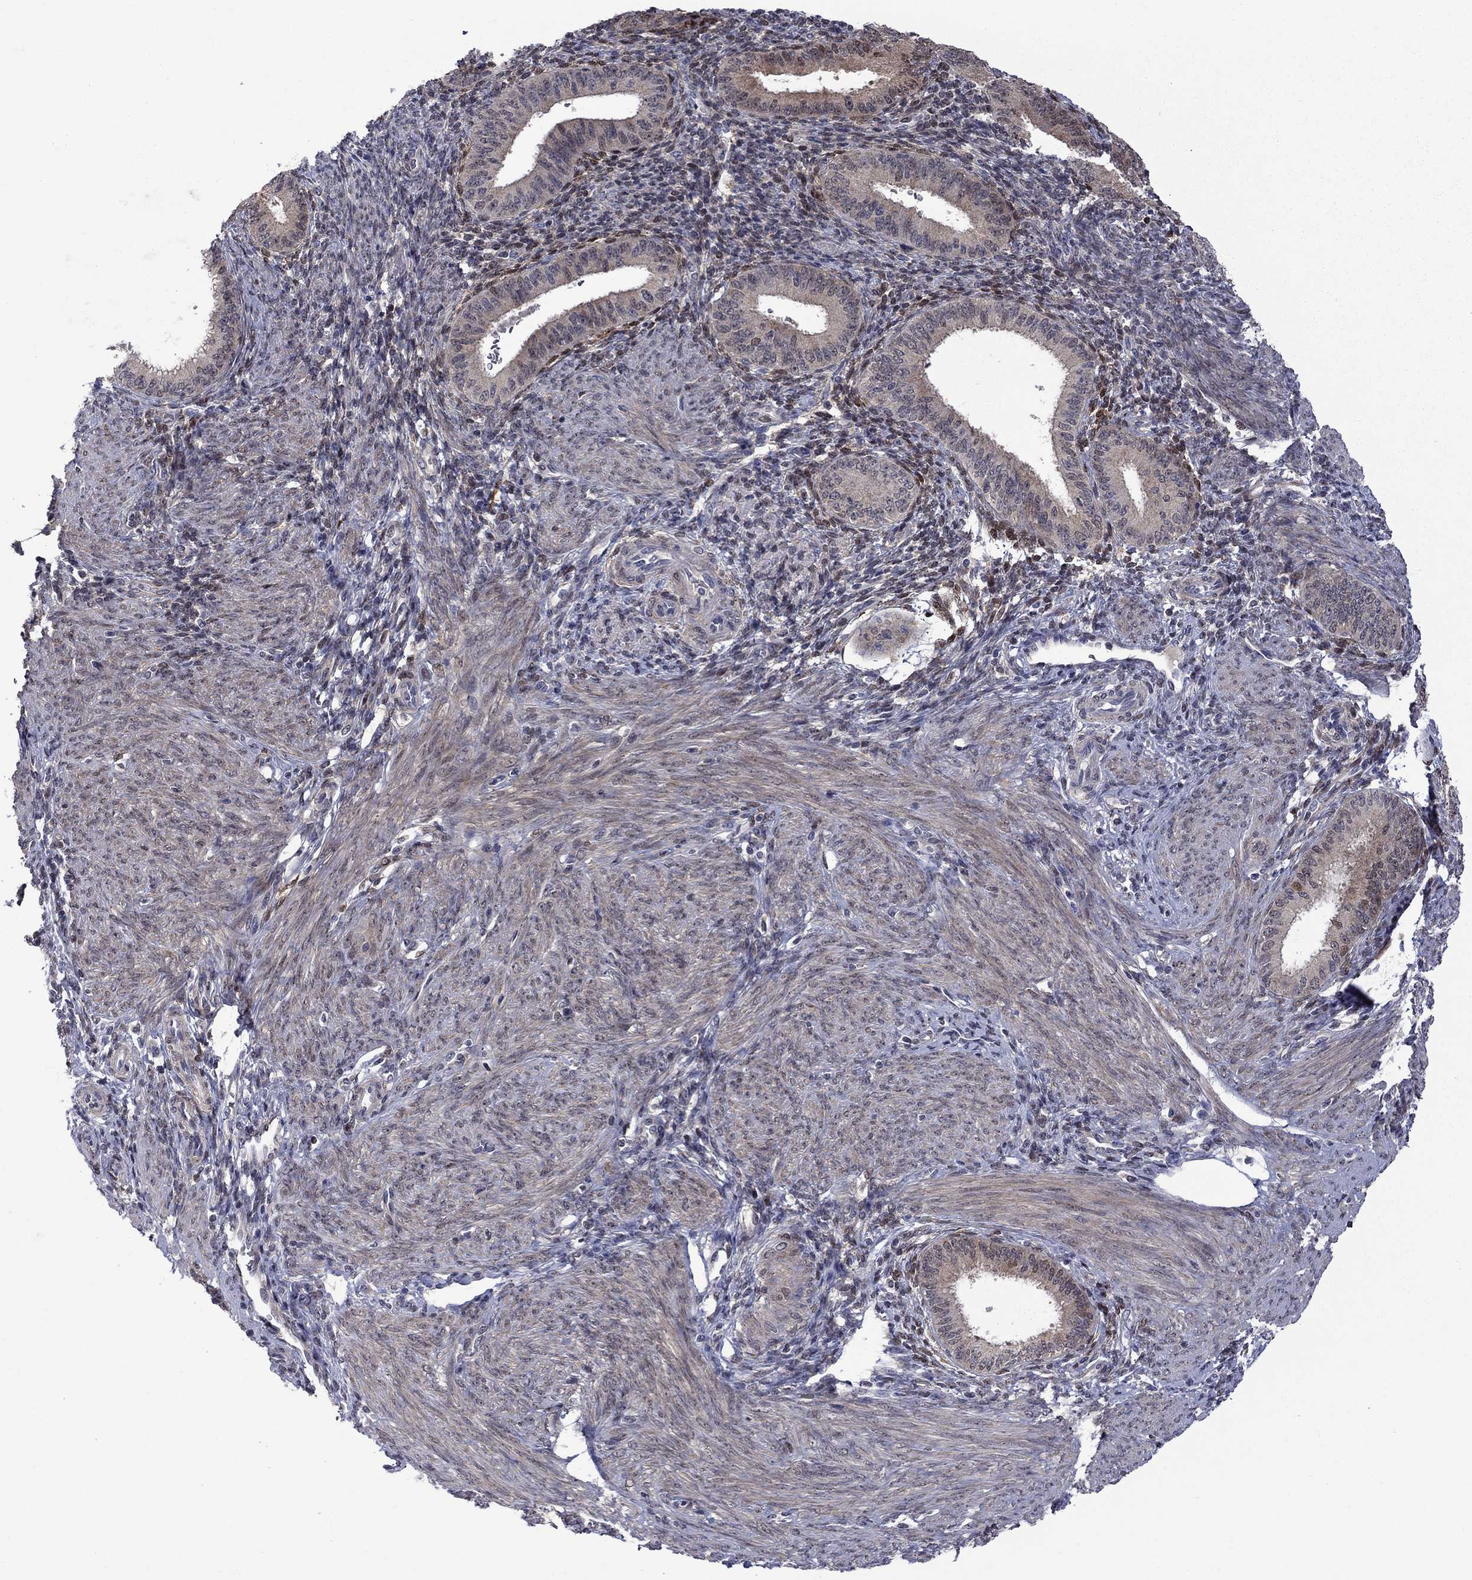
{"staining": {"intensity": "negative", "quantity": "none", "location": "none"}, "tissue": "endometrium", "cell_type": "Cells in endometrial stroma", "image_type": "normal", "snomed": [{"axis": "morphology", "description": "Normal tissue, NOS"}, {"axis": "topography", "description": "Endometrium"}], "caption": "Protein analysis of benign endometrium reveals no significant expression in cells in endometrial stroma. The staining is performed using DAB (3,3'-diaminobenzidine) brown chromogen with nuclei counter-stained in using hematoxylin.", "gene": "CBR1", "patient": {"sex": "female", "age": 39}}